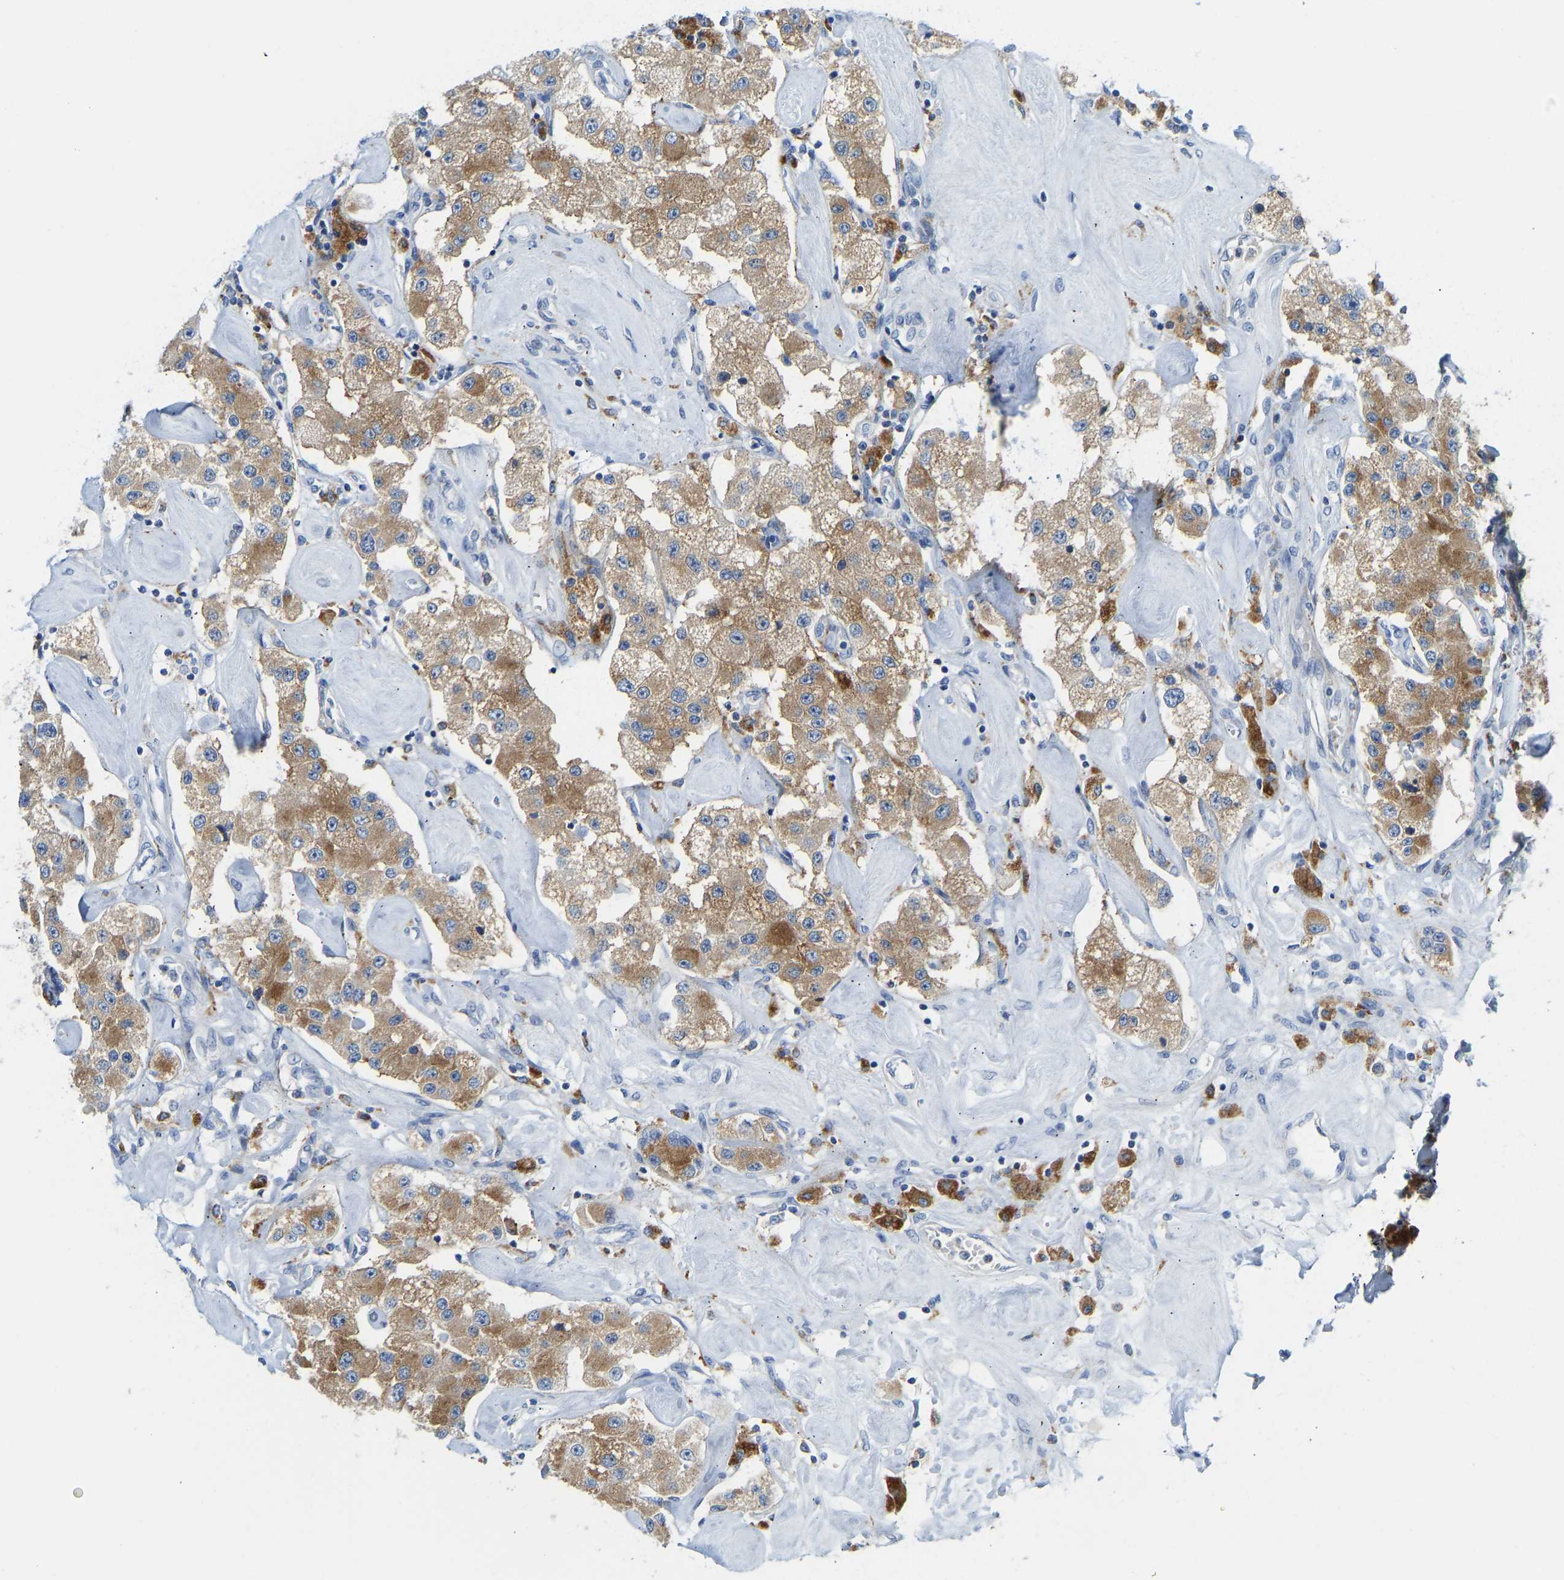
{"staining": {"intensity": "moderate", "quantity": ">75%", "location": "cytoplasmic/membranous"}, "tissue": "carcinoid", "cell_type": "Tumor cells", "image_type": "cancer", "snomed": [{"axis": "morphology", "description": "Carcinoid, malignant, NOS"}, {"axis": "topography", "description": "Pancreas"}], "caption": "Tumor cells exhibit medium levels of moderate cytoplasmic/membranous expression in about >75% of cells in human carcinoid.", "gene": "ATP6V1E1", "patient": {"sex": "male", "age": 41}}